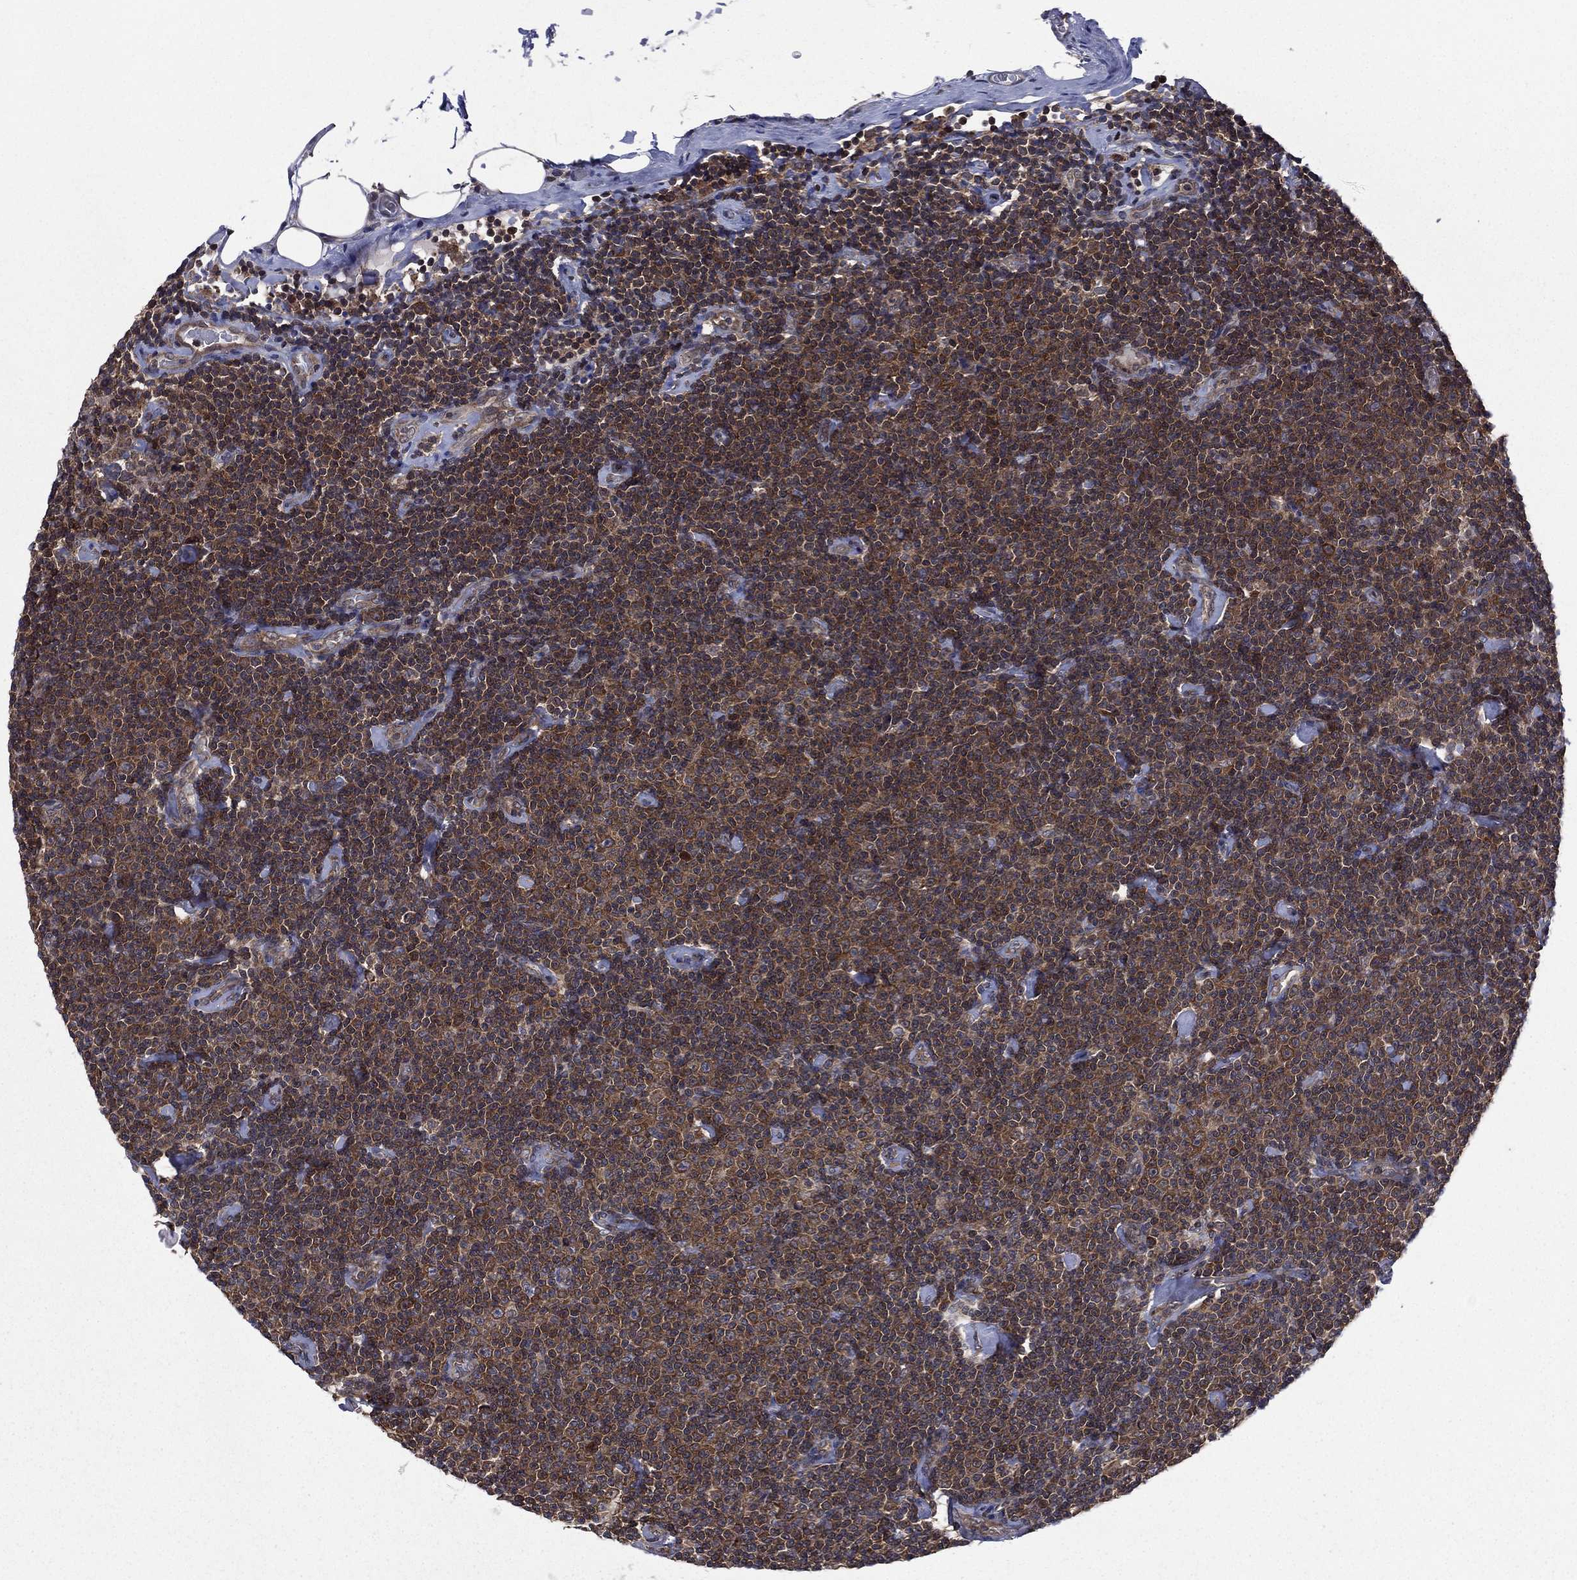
{"staining": {"intensity": "moderate", "quantity": "25%-75%", "location": "cytoplasmic/membranous"}, "tissue": "lymphoma", "cell_type": "Tumor cells", "image_type": "cancer", "snomed": [{"axis": "morphology", "description": "Malignant lymphoma, non-Hodgkin's type, Low grade"}, {"axis": "topography", "description": "Lymph node"}], "caption": "Immunohistochemical staining of human low-grade malignant lymphoma, non-Hodgkin's type displays medium levels of moderate cytoplasmic/membranous positivity in about 25%-75% of tumor cells.", "gene": "C2orf76", "patient": {"sex": "male", "age": 81}}